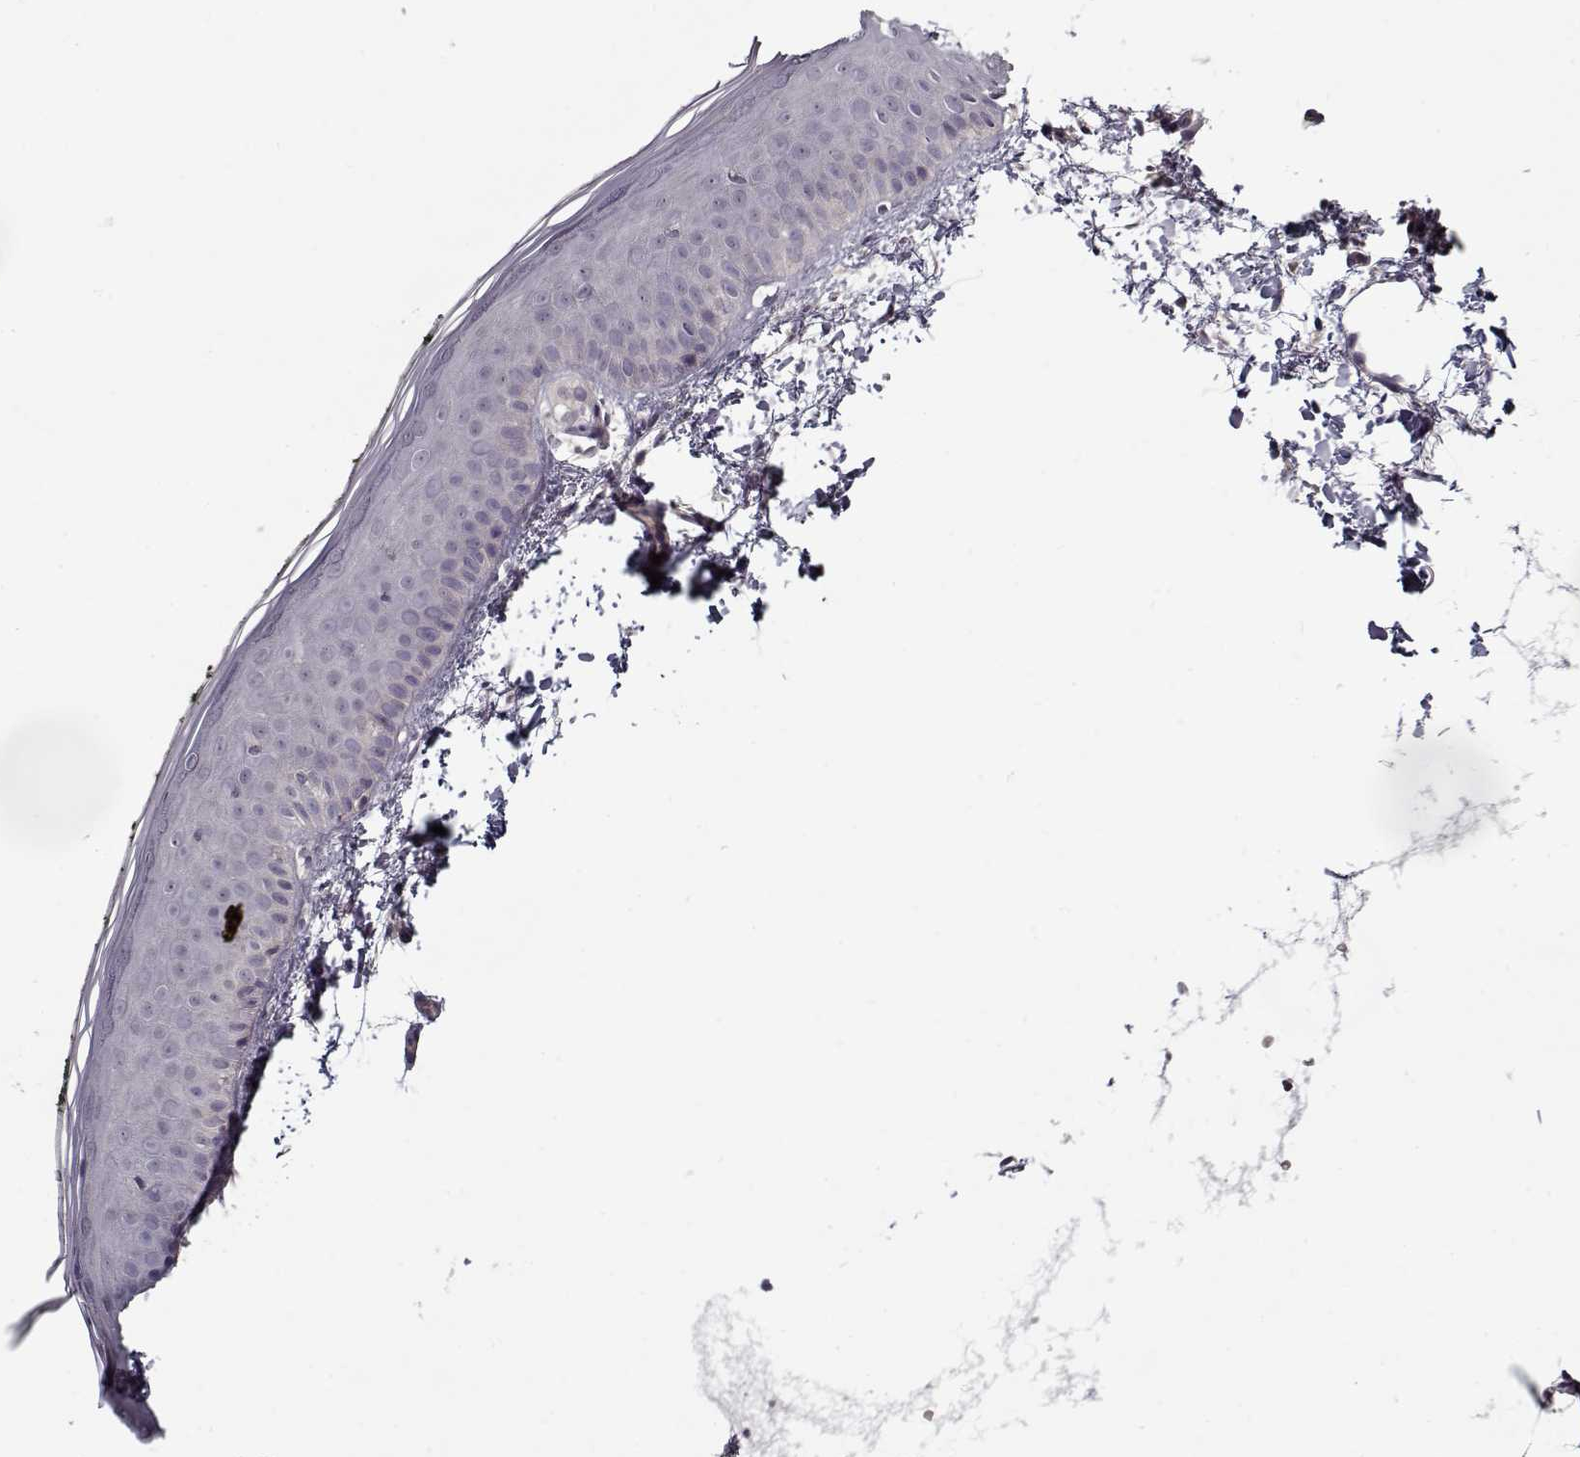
{"staining": {"intensity": "negative", "quantity": "none", "location": "none"}, "tissue": "skin", "cell_type": "Fibroblasts", "image_type": "normal", "snomed": [{"axis": "morphology", "description": "Normal tissue, NOS"}, {"axis": "topography", "description": "Skin"}], "caption": "The photomicrograph exhibits no significant expression in fibroblasts of skin. (DAB immunohistochemistry visualized using brightfield microscopy, high magnification).", "gene": "TESPA1", "patient": {"sex": "female", "age": 62}}